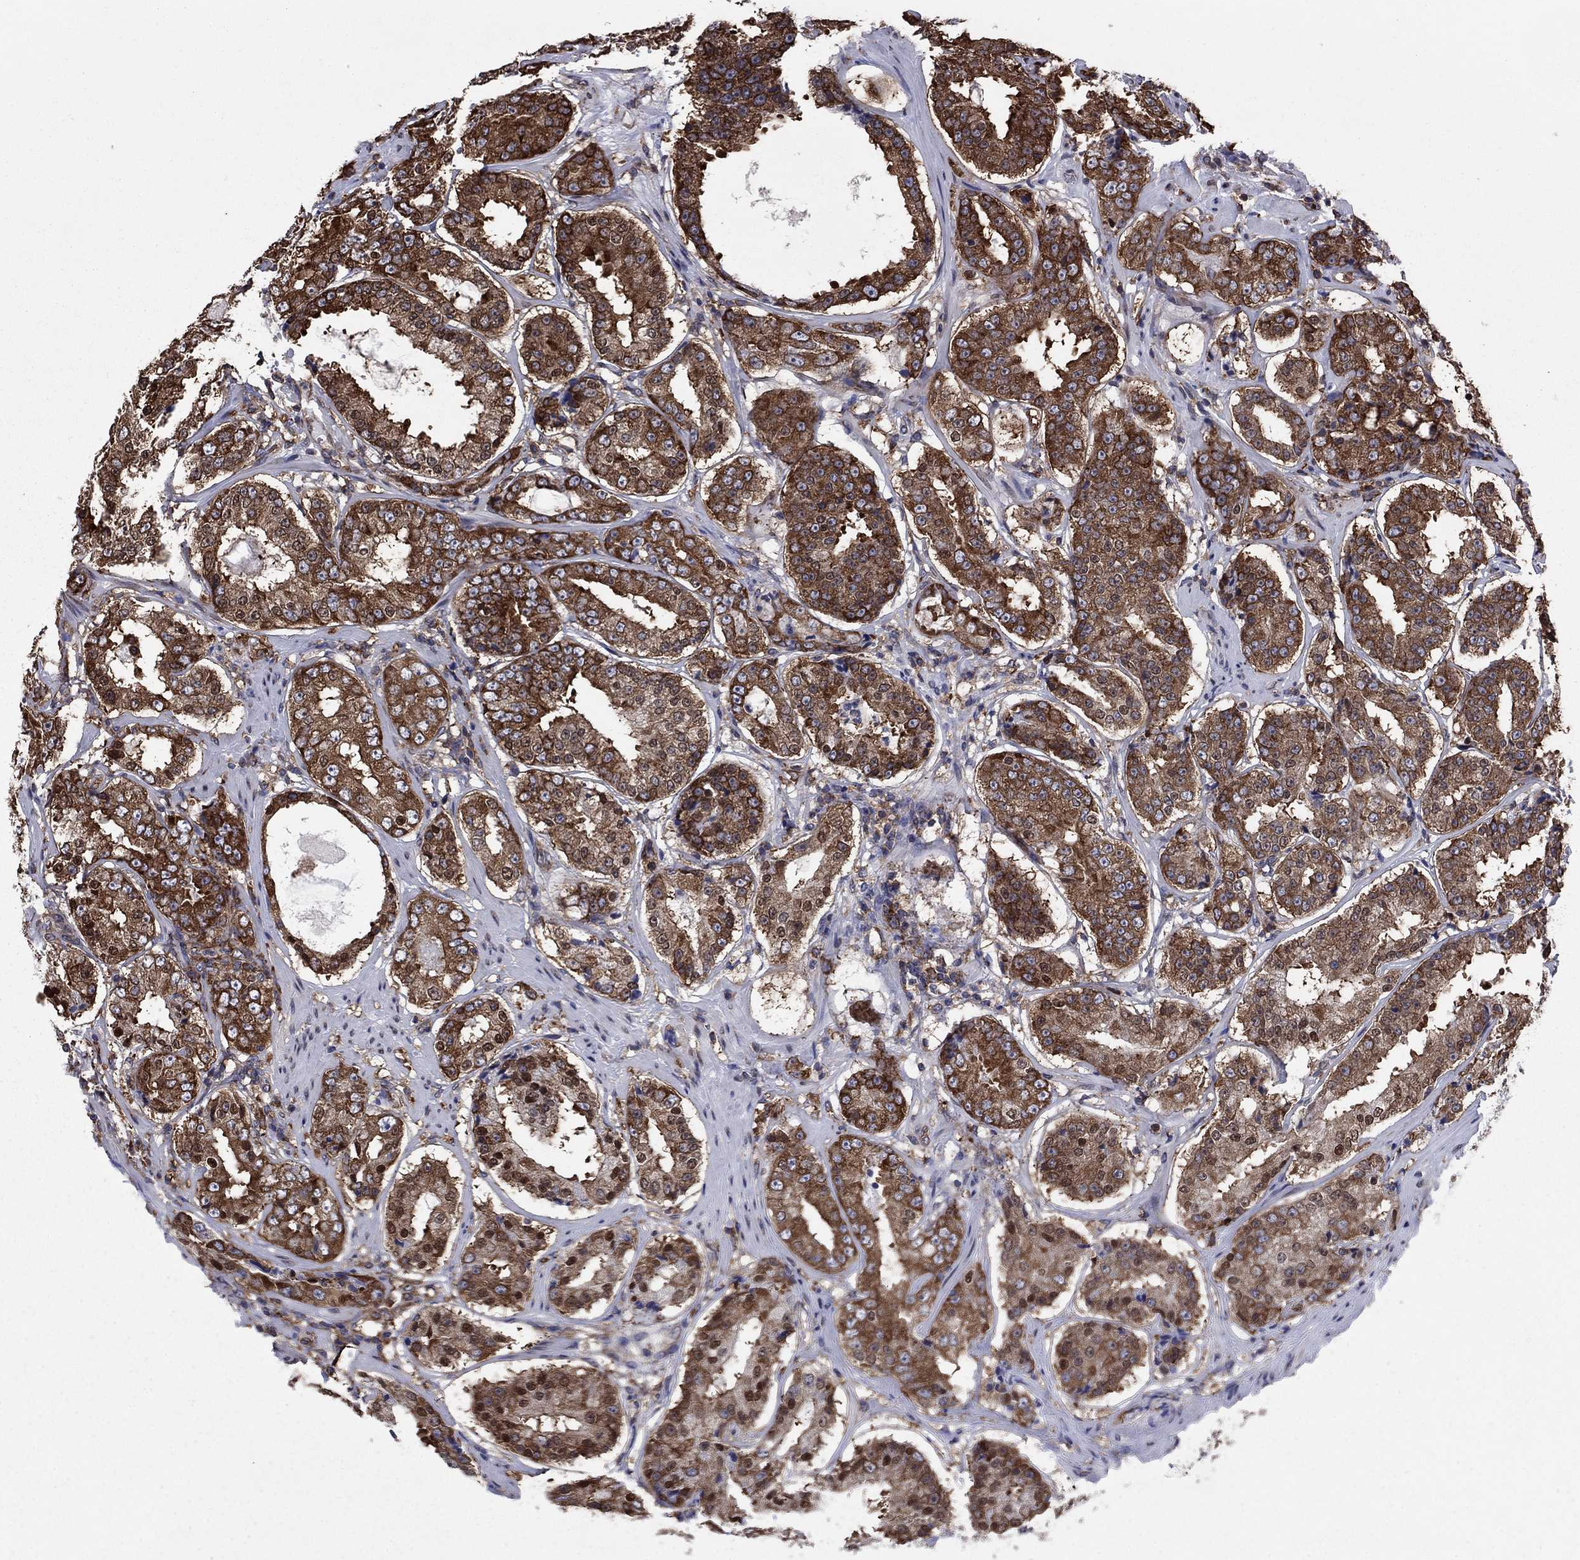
{"staining": {"intensity": "strong", "quantity": ">75%", "location": "cytoplasmic/membranous"}, "tissue": "prostate cancer", "cell_type": "Tumor cells", "image_type": "cancer", "snomed": [{"axis": "morphology", "description": "Adenocarcinoma, Low grade"}, {"axis": "topography", "description": "Prostate"}], "caption": "Immunohistochemistry (IHC) of prostate cancer displays high levels of strong cytoplasmic/membranous positivity in about >75% of tumor cells. The protein is stained brown, and the nuclei are stained in blue (DAB (3,3'-diaminobenzidine) IHC with brightfield microscopy, high magnification).", "gene": "YBX1", "patient": {"sex": "male", "age": 60}}